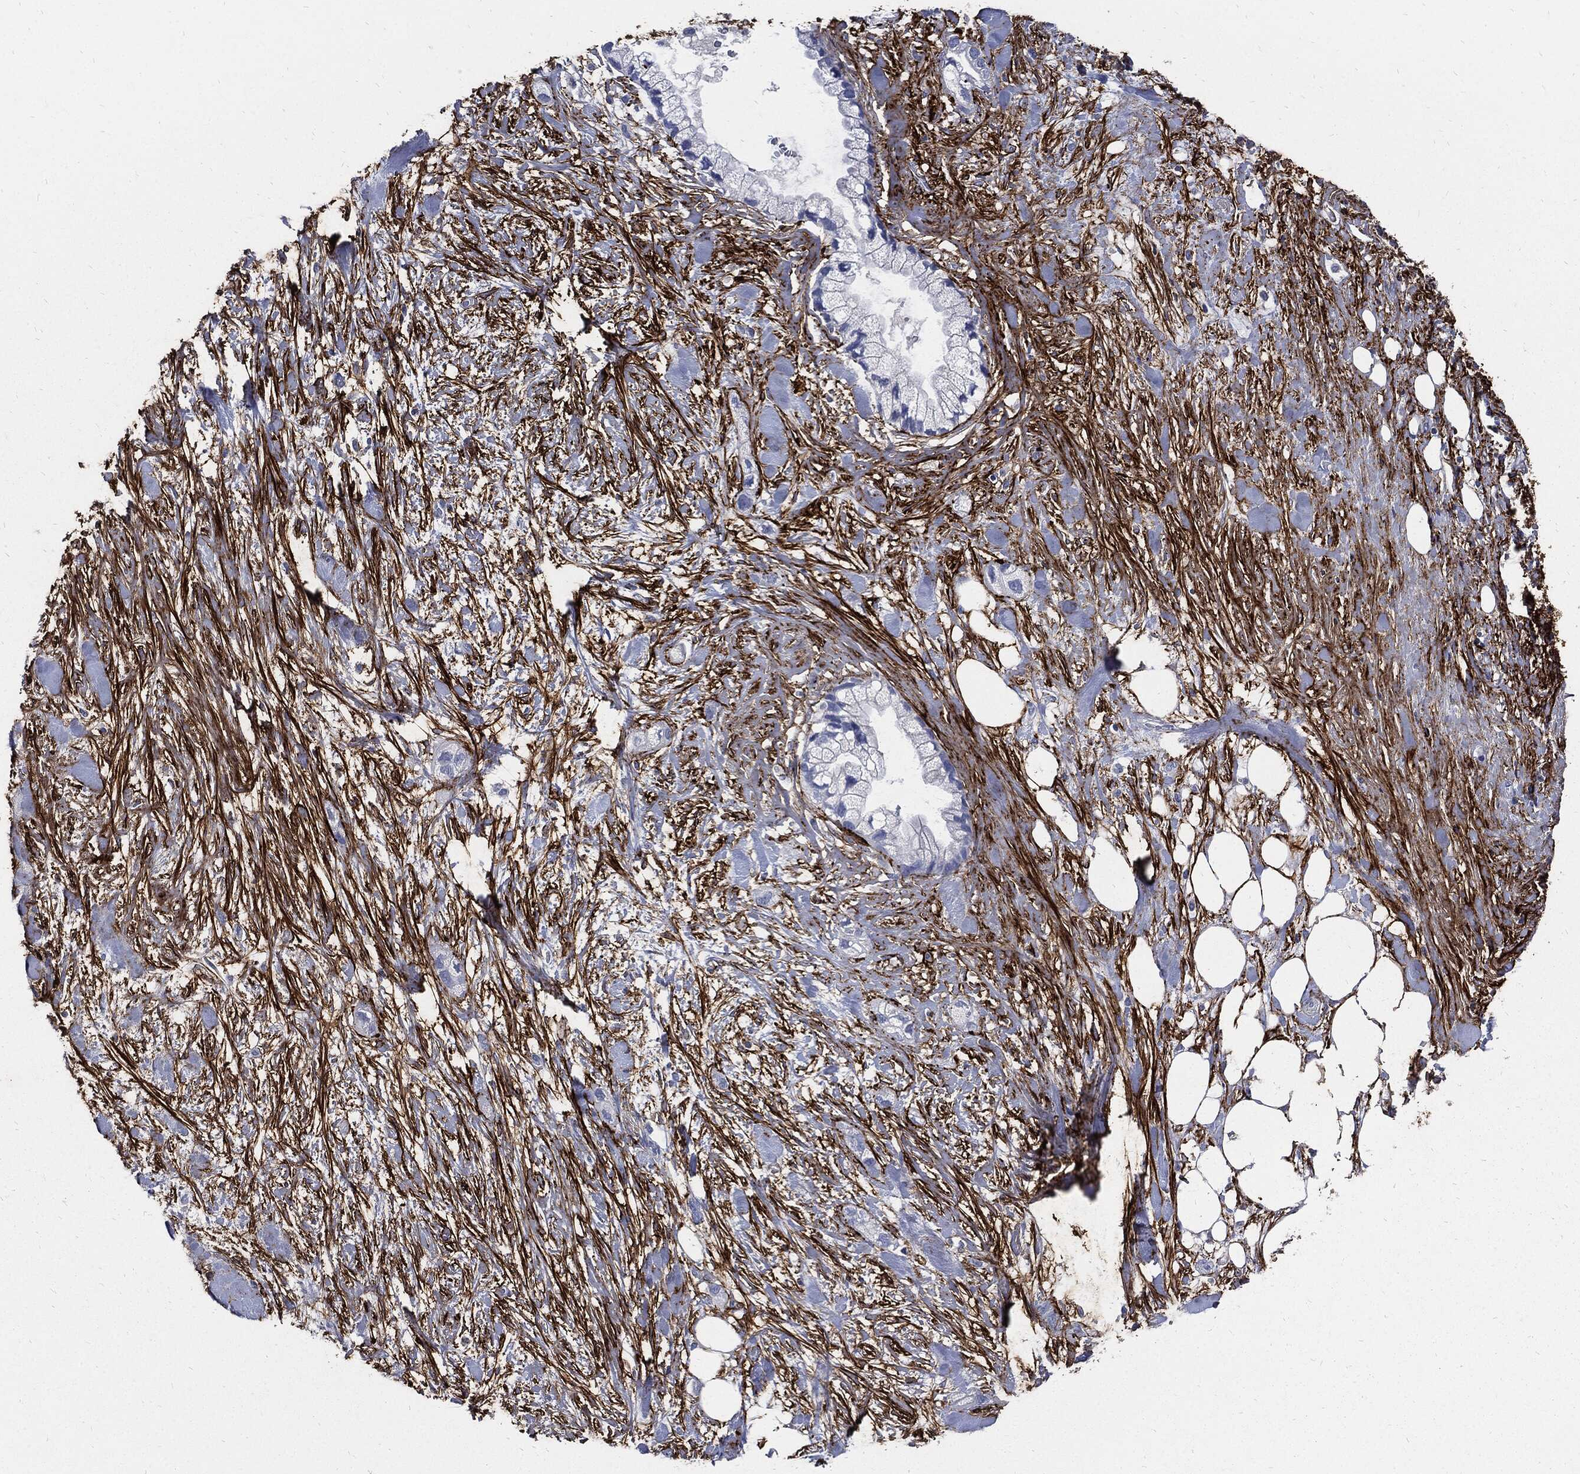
{"staining": {"intensity": "negative", "quantity": "none", "location": "none"}, "tissue": "pancreatic cancer", "cell_type": "Tumor cells", "image_type": "cancer", "snomed": [{"axis": "morphology", "description": "Adenocarcinoma, NOS"}, {"axis": "topography", "description": "Pancreas"}], "caption": "An image of pancreatic adenocarcinoma stained for a protein shows no brown staining in tumor cells.", "gene": "FBN1", "patient": {"sex": "male", "age": 44}}